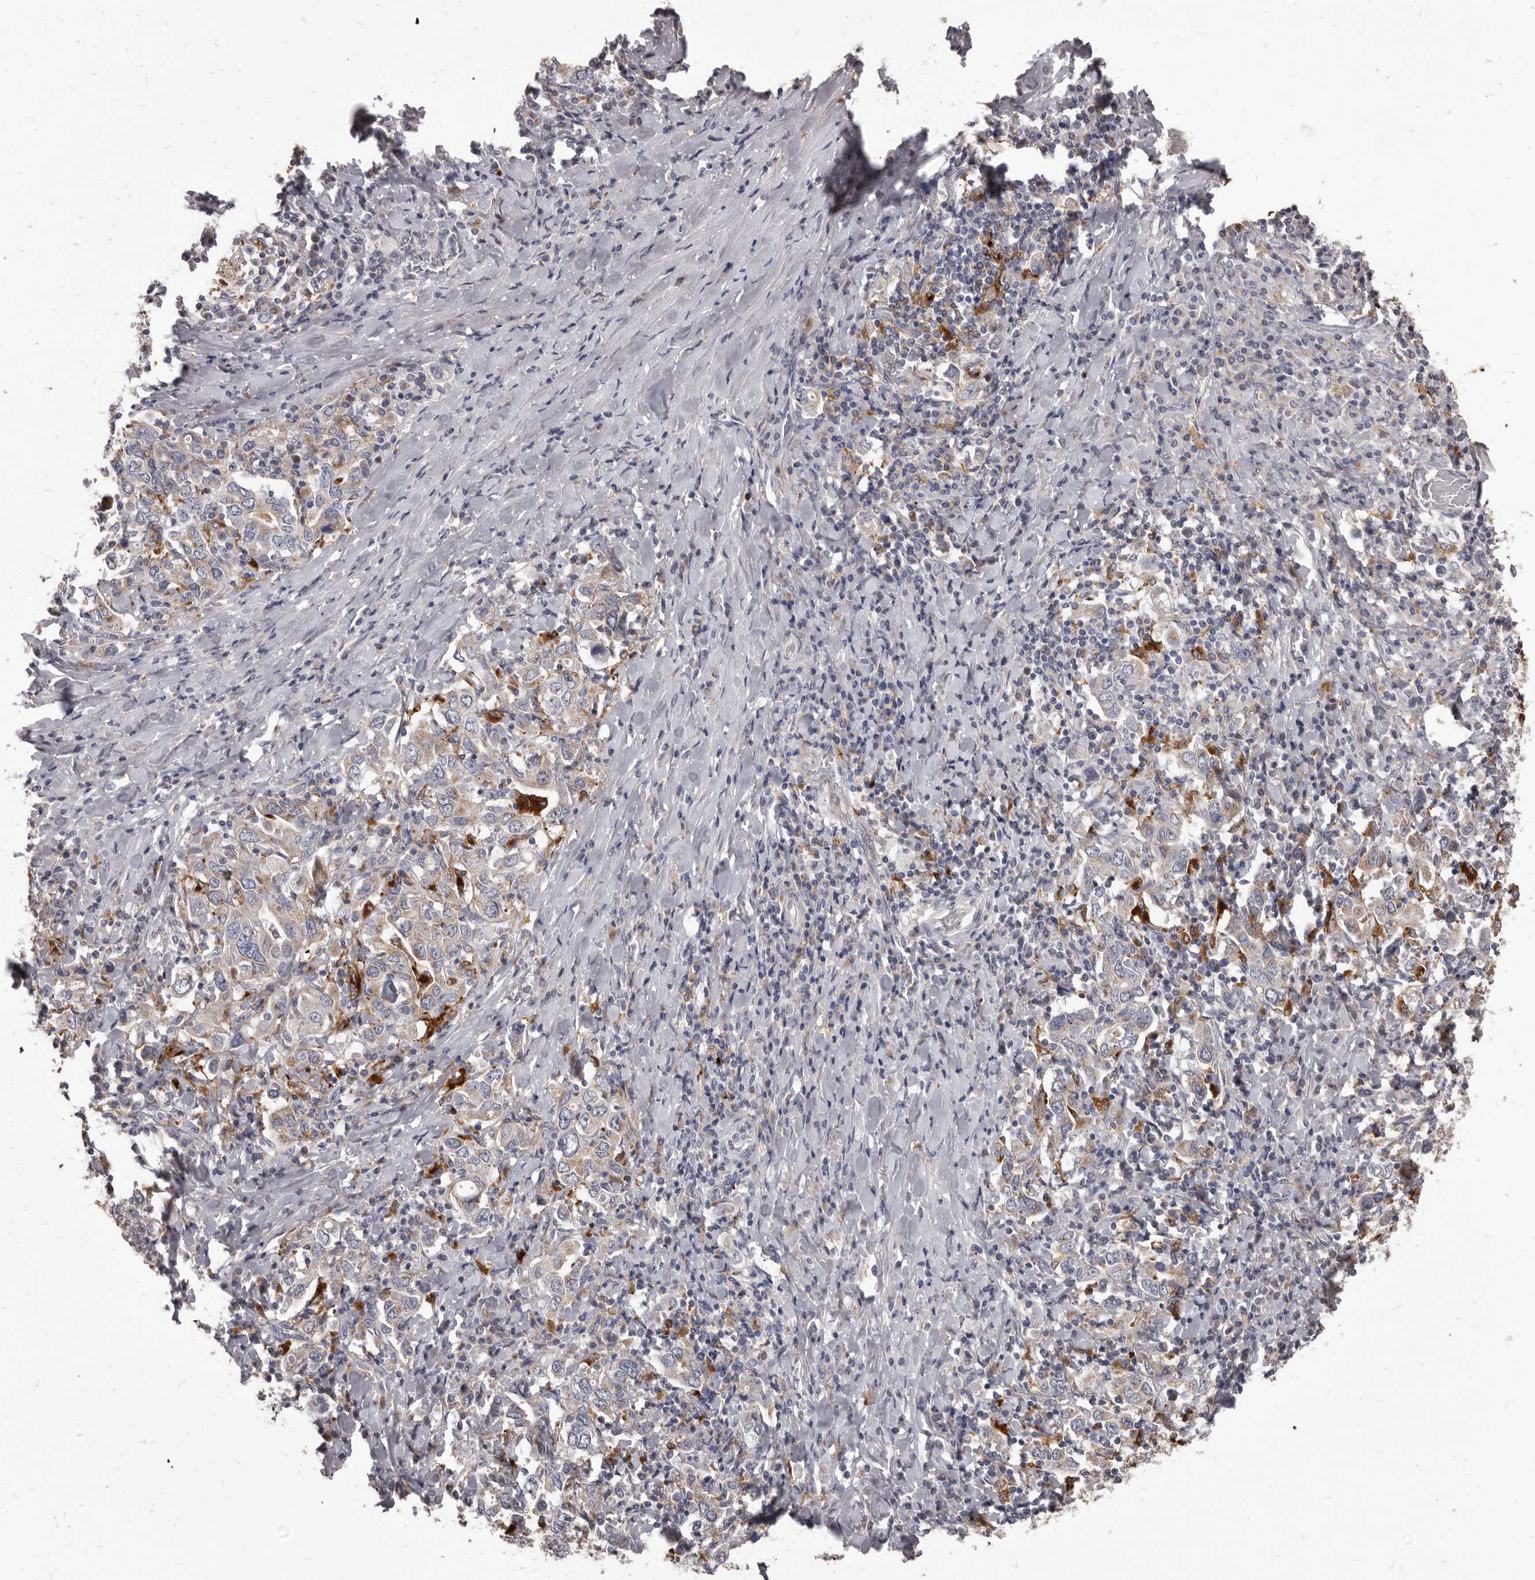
{"staining": {"intensity": "weak", "quantity": "25%-75%", "location": "cytoplasmic/membranous"}, "tissue": "stomach cancer", "cell_type": "Tumor cells", "image_type": "cancer", "snomed": [{"axis": "morphology", "description": "Adenocarcinoma, NOS"}, {"axis": "topography", "description": "Stomach, upper"}], "caption": "DAB (3,3'-diaminobenzidine) immunohistochemical staining of human stomach adenocarcinoma demonstrates weak cytoplasmic/membranous protein positivity in about 25%-75% of tumor cells.", "gene": "PI4K2A", "patient": {"sex": "male", "age": 62}}